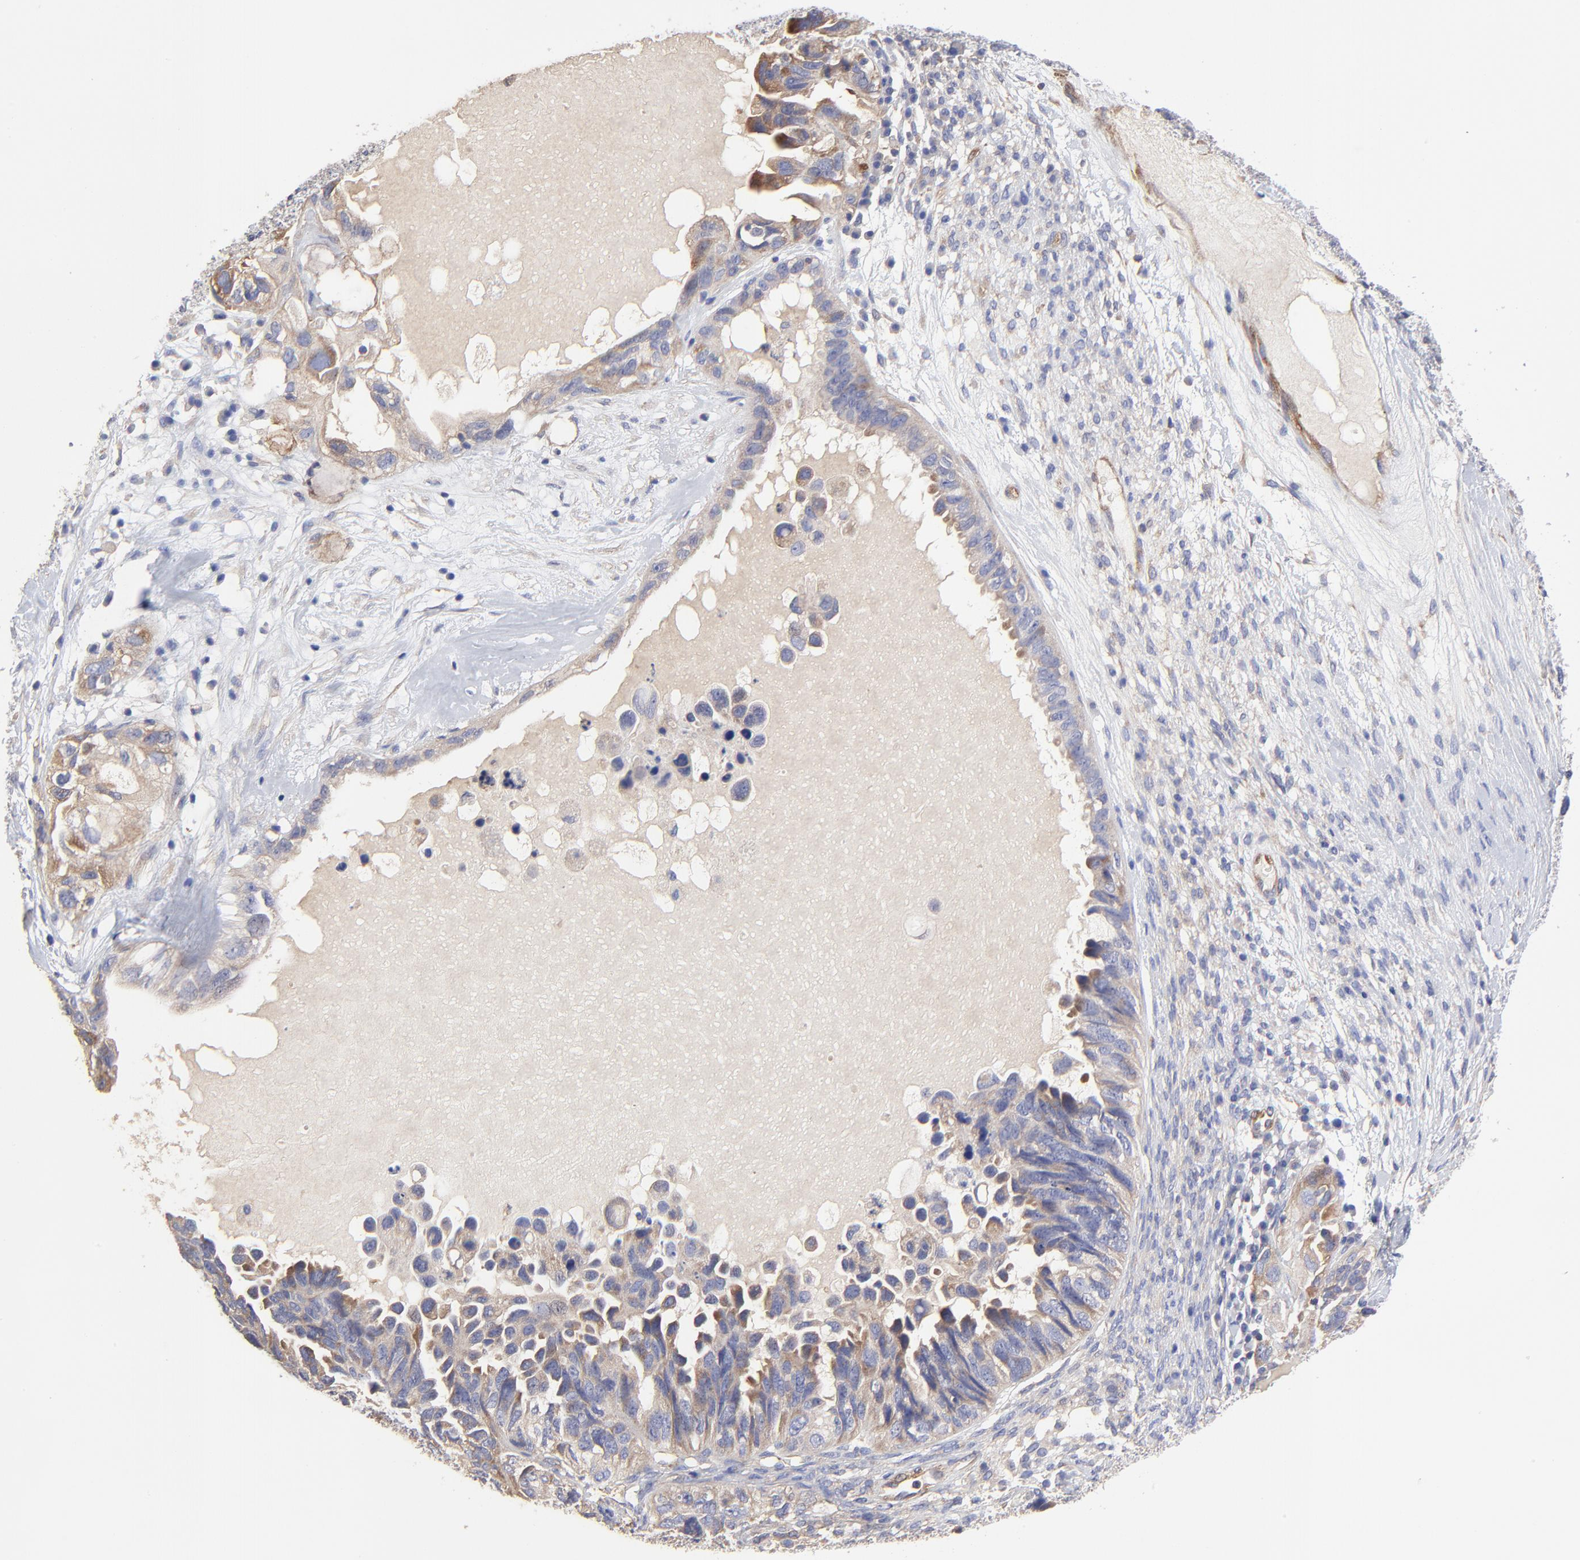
{"staining": {"intensity": "weak", "quantity": "25%-75%", "location": "cytoplasmic/membranous"}, "tissue": "ovarian cancer", "cell_type": "Tumor cells", "image_type": "cancer", "snomed": [{"axis": "morphology", "description": "Cystadenocarcinoma, serous, NOS"}, {"axis": "topography", "description": "Ovary"}], "caption": "The image demonstrates staining of serous cystadenocarcinoma (ovarian), revealing weak cytoplasmic/membranous protein staining (brown color) within tumor cells.", "gene": "SULF2", "patient": {"sex": "female", "age": 82}}